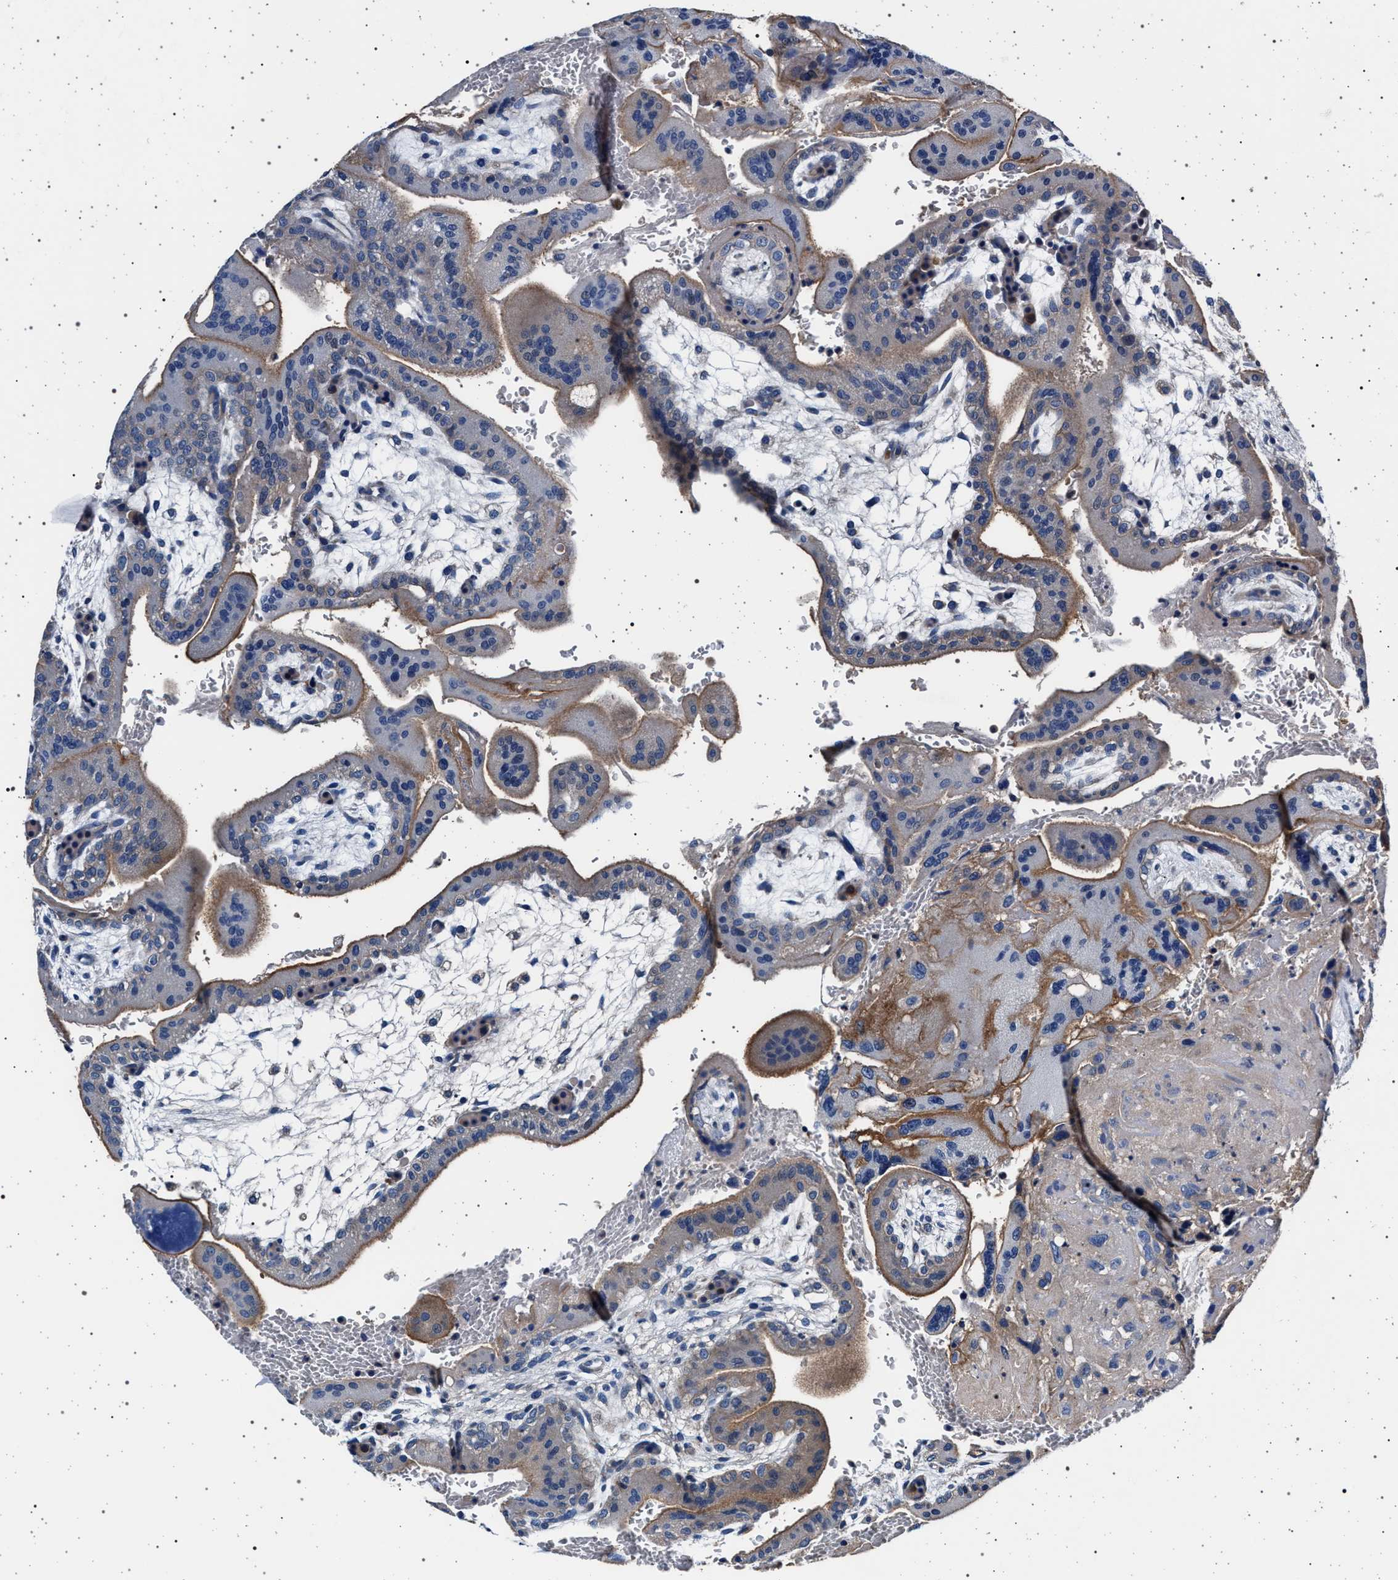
{"staining": {"intensity": "negative", "quantity": "none", "location": "none"}, "tissue": "placenta", "cell_type": "Decidual cells", "image_type": "normal", "snomed": [{"axis": "morphology", "description": "Normal tissue, NOS"}, {"axis": "topography", "description": "Placenta"}], "caption": "An IHC histopathology image of normal placenta is shown. There is no staining in decidual cells of placenta.", "gene": "MAP3K2", "patient": {"sex": "female", "age": 35}}